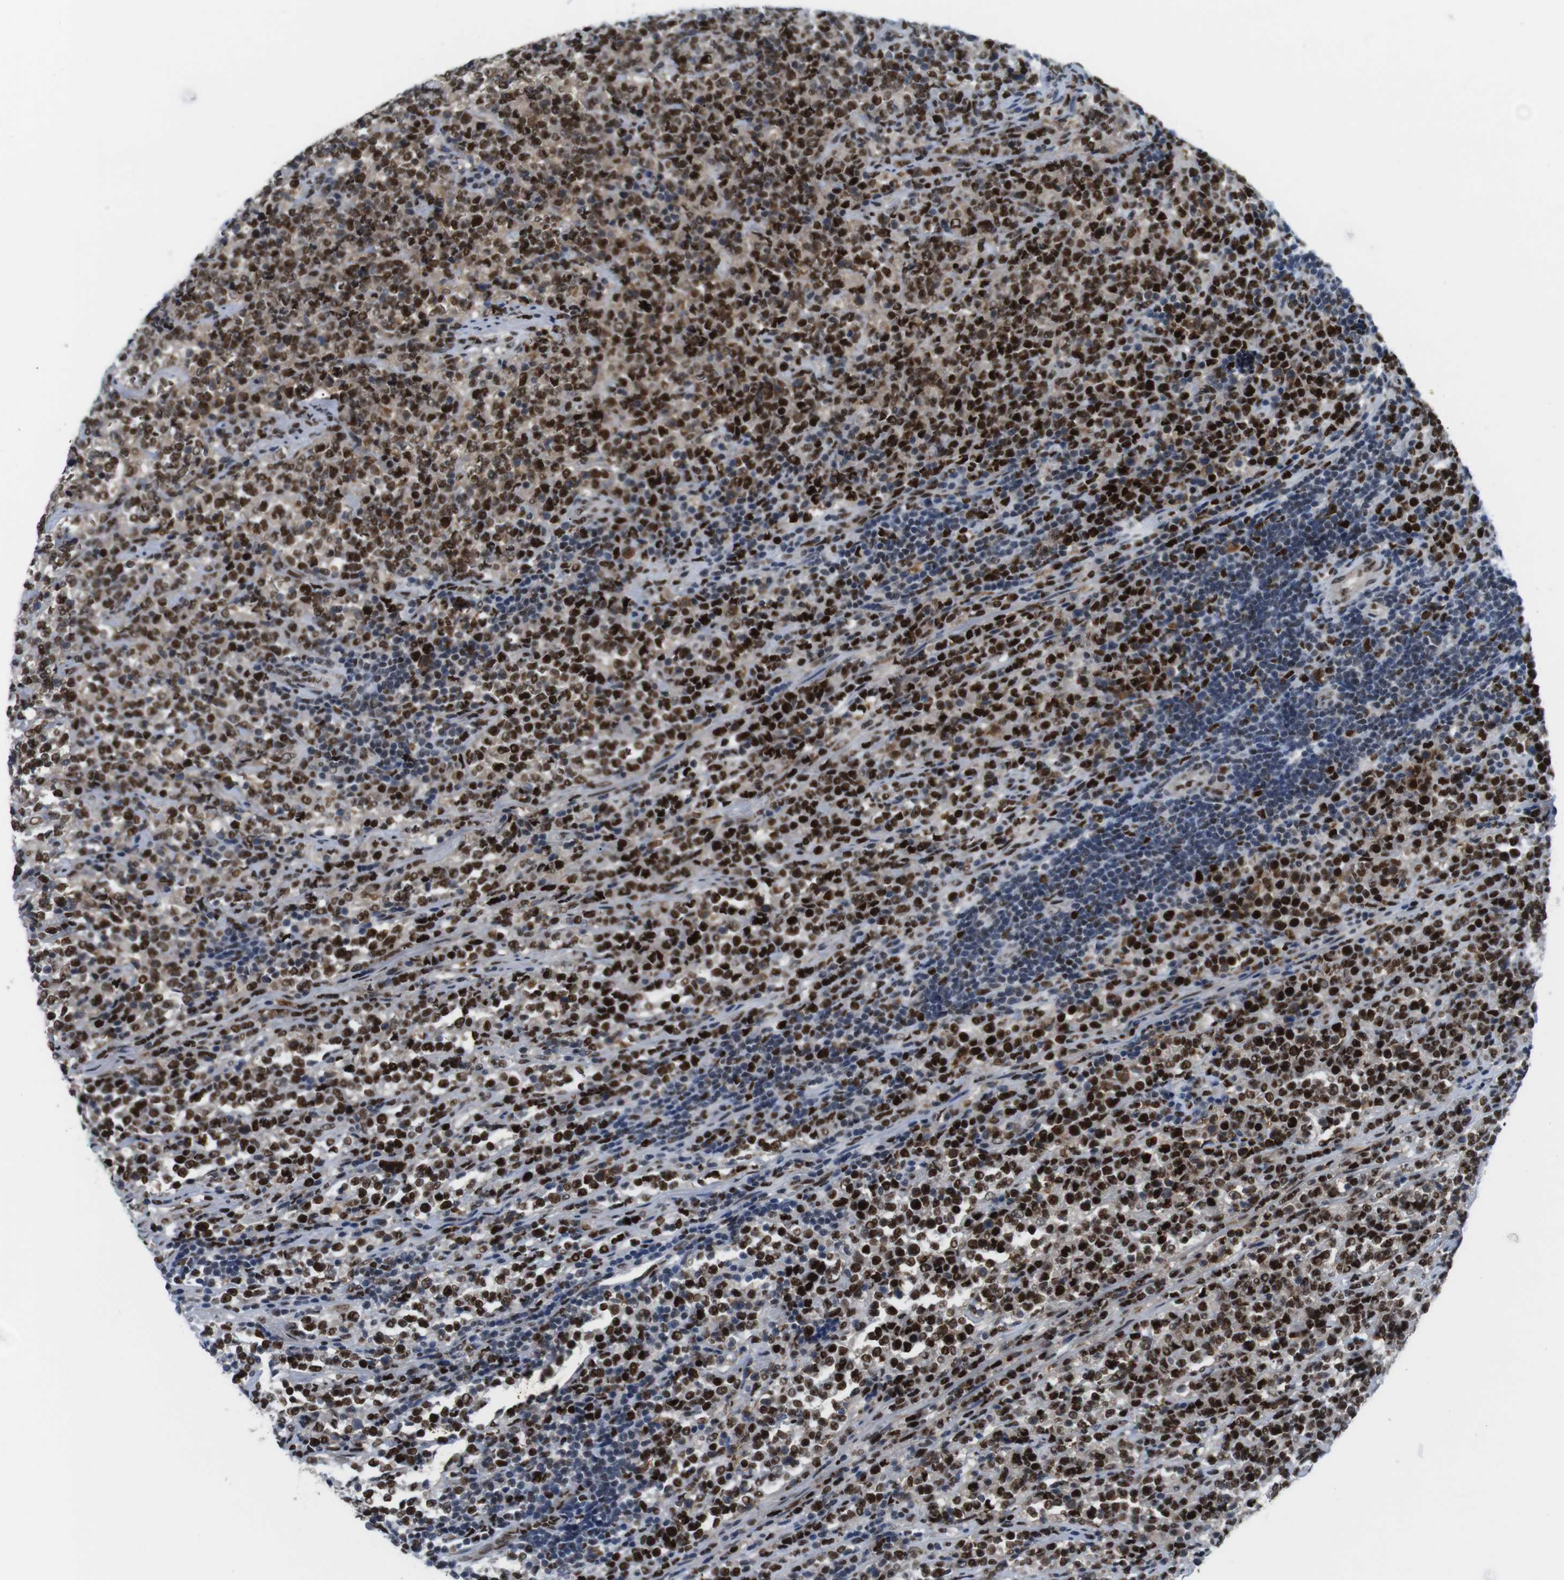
{"staining": {"intensity": "strong", "quantity": ">75%", "location": "nuclear"}, "tissue": "lymphoma", "cell_type": "Tumor cells", "image_type": "cancer", "snomed": [{"axis": "morphology", "description": "Malignant lymphoma, non-Hodgkin's type, High grade"}, {"axis": "topography", "description": "Soft tissue"}], "caption": "Tumor cells show high levels of strong nuclear positivity in about >75% of cells in malignant lymphoma, non-Hodgkin's type (high-grade). (DAB (3,3'-diaminobenzidine) IHC, brown staining for protein, blue staining for nuclei).", "gene": "PSME3", "patient": {"sex": "male", "age": 18}}